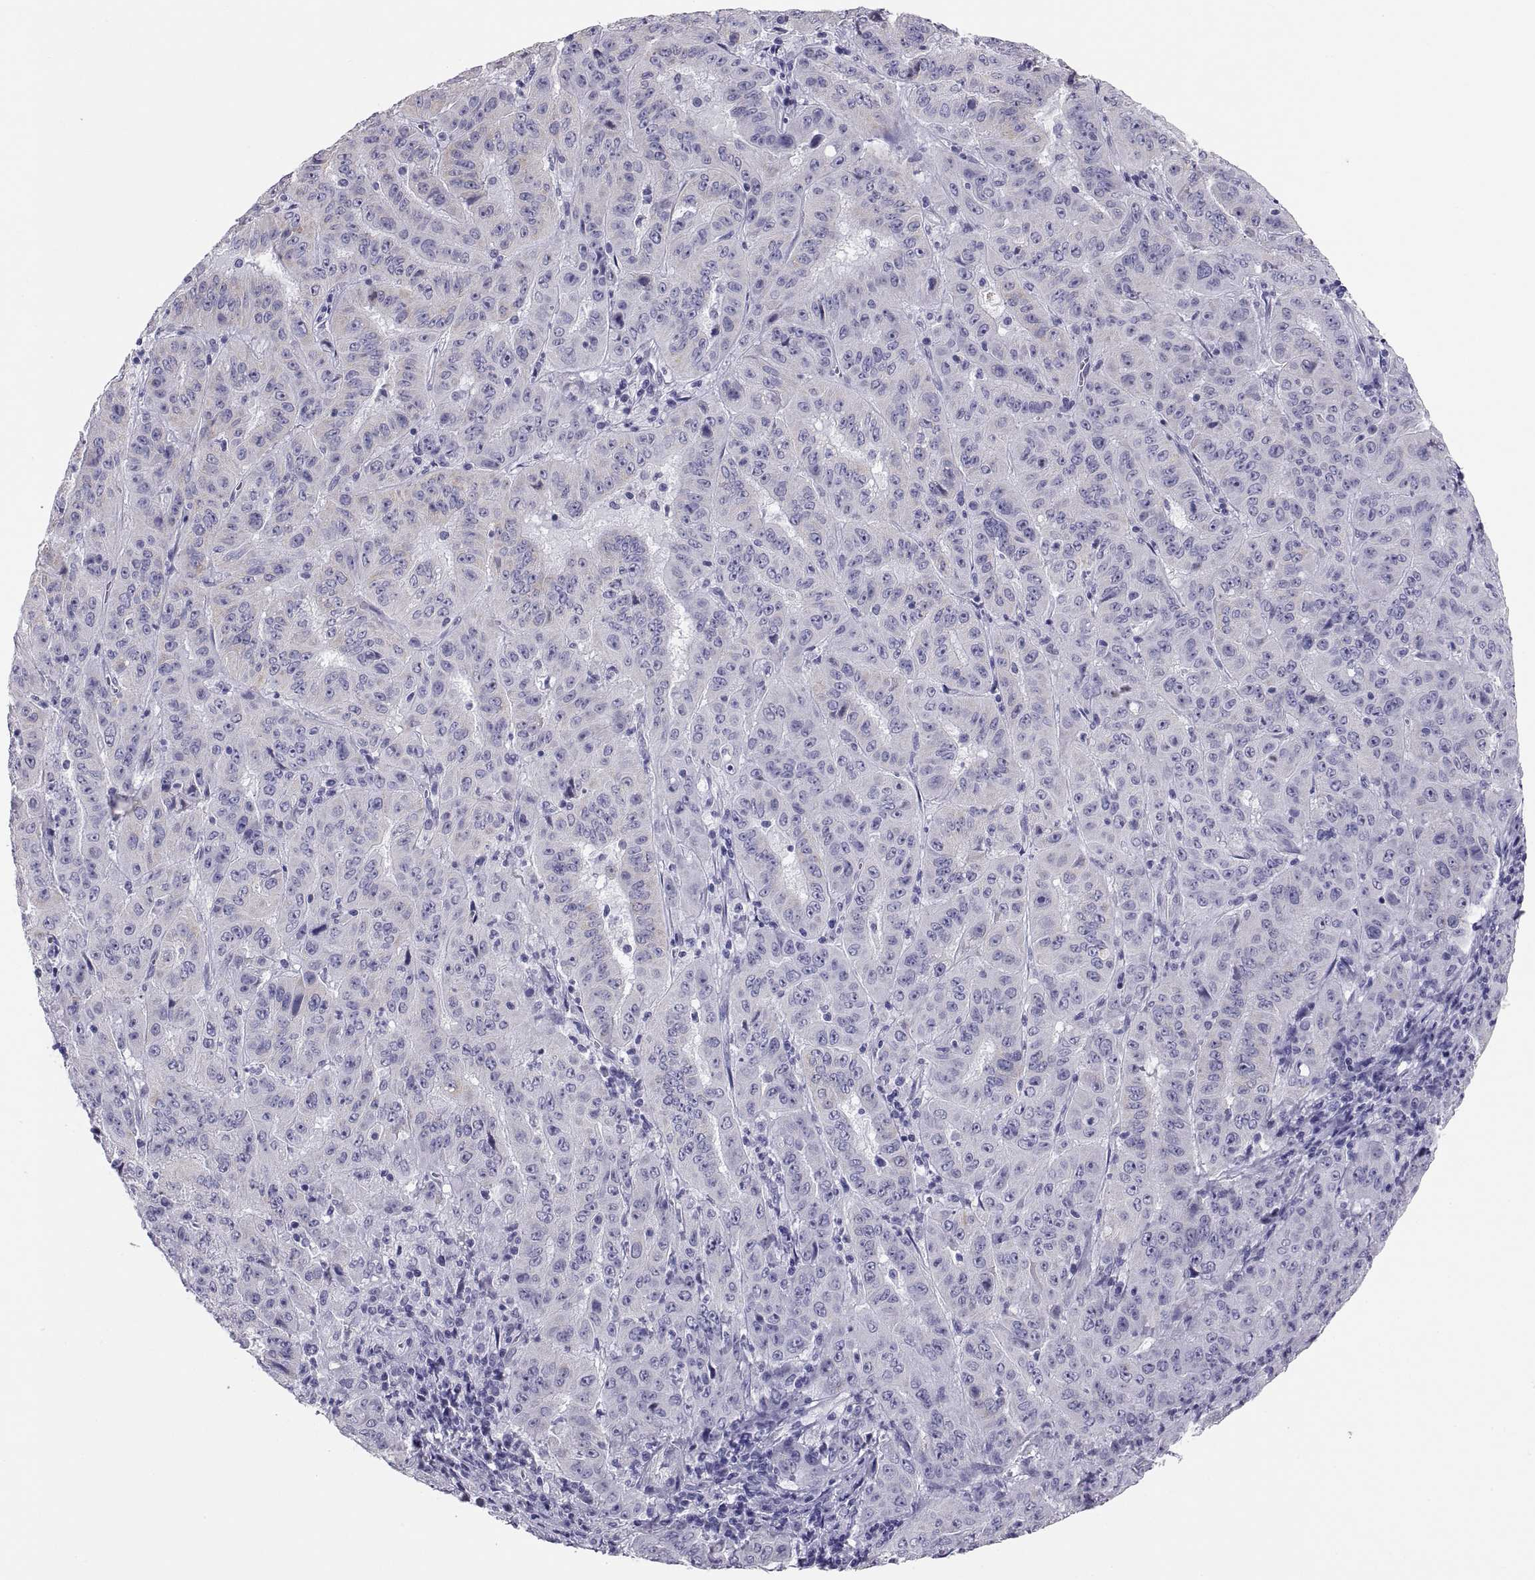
{"staining": {"intensity": "weak", "quantity": "<25%", "location": "cytoplasmic/membranous"}, "tissue": "pancreatic cancer", "cell_type": "Tumor cells", "image_type": "cancer", "snomed": [{"axis": "morphology", "description": "Adenocarcinoma, NOS"}, {"axis": "topography", "description": "Pancreas"}], "caption": "Tumor cells are negative for brown protein staining in adenocarcinoma (pancreatic).", "gene": "FAM170A", "patient": {"sex": "male", "age": 63}}